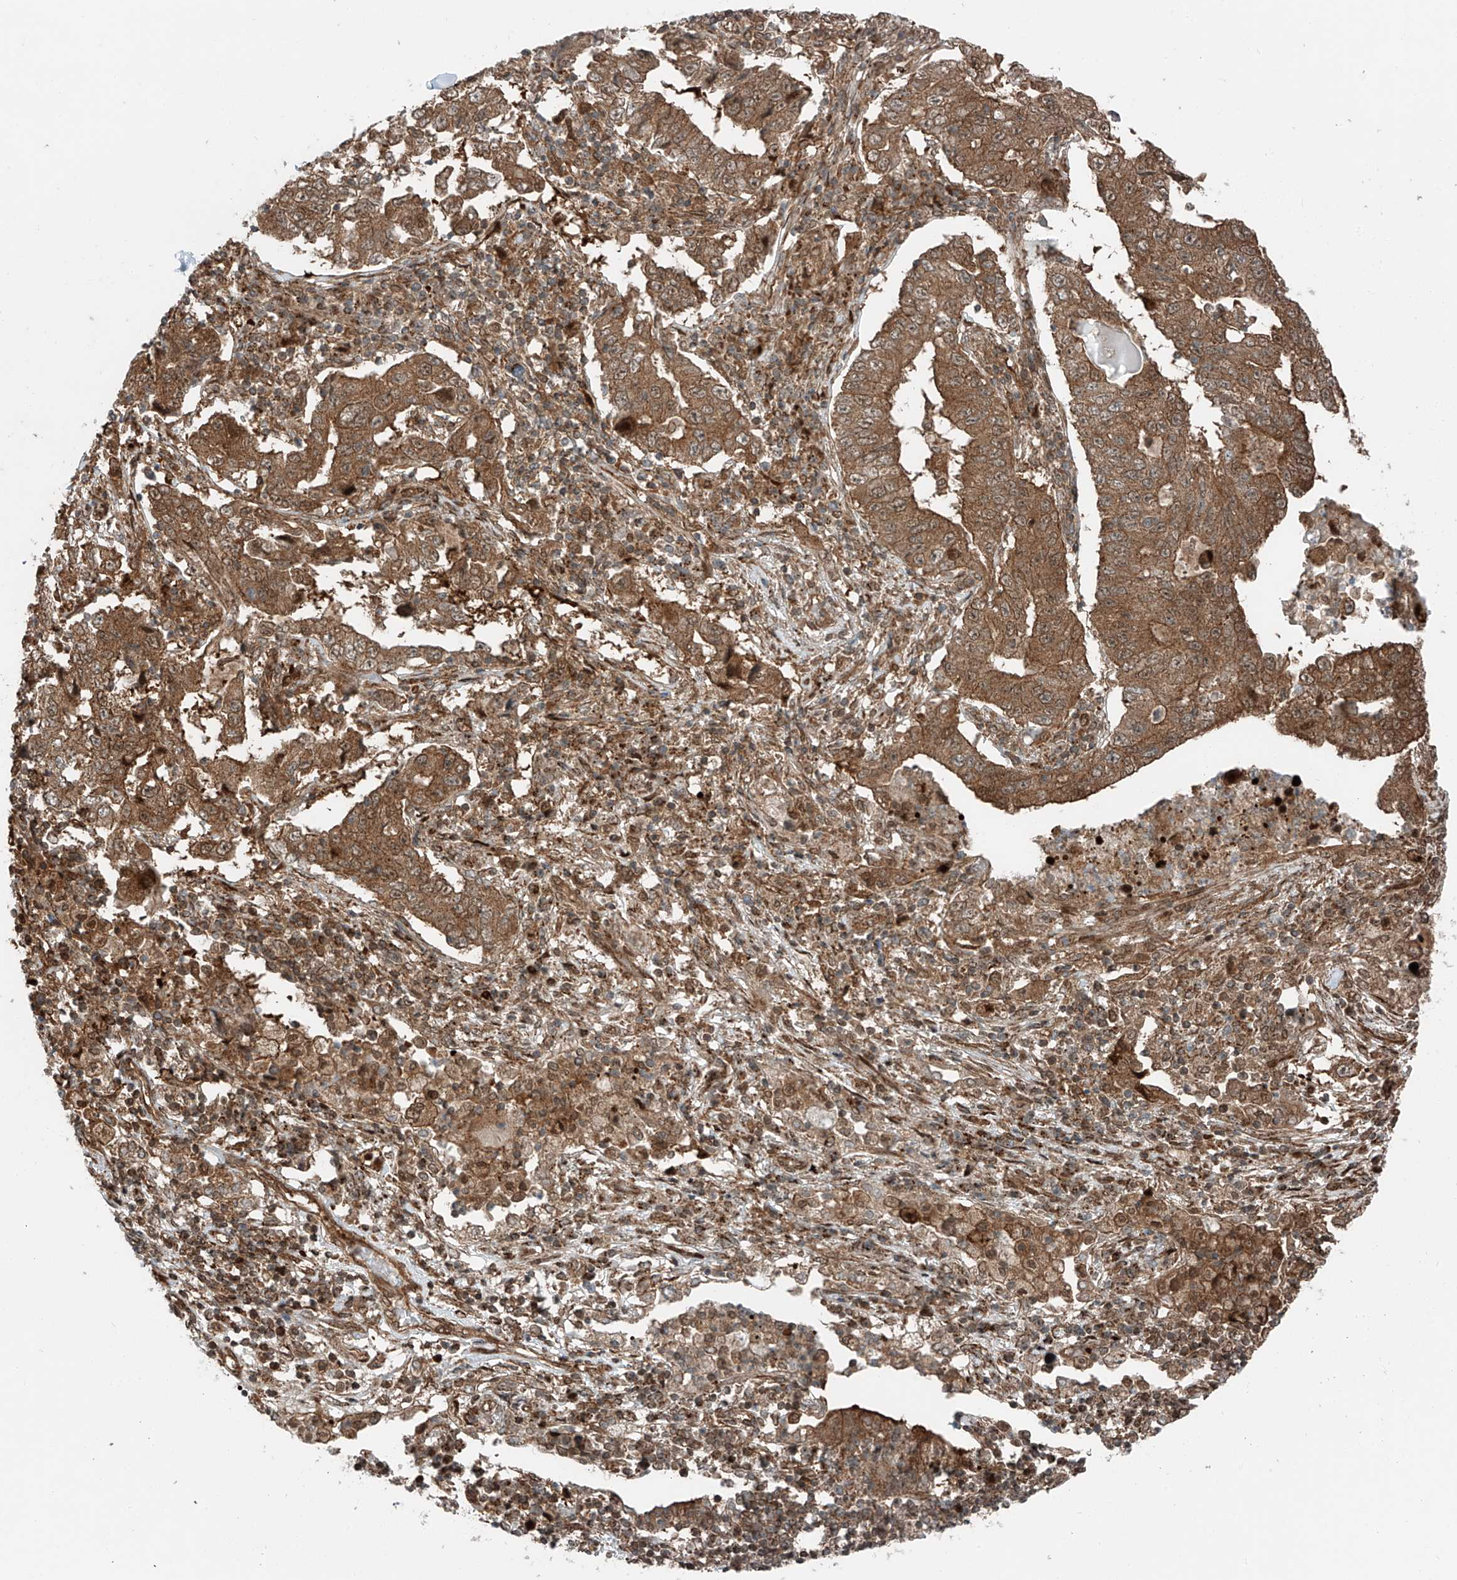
{"staining": {"intensity": "strong", "quantity": ">75%", "location": "cytoplasmic/membranous,nuclear"}, "tissue": "lung cancer", "cell_type": "Tumor cells", "image_type": "cancer", "snomed": [{"axis": "morphology", "description": "Adenocarcinoma, NOS"}, {"axis": "topography", "description": "Lung"}], "caption": "An image of human adenocarcinoma (lung) stained for a protein reveals strong cytoplasmic/membranous and nuclear brown staining in tumor cells. The staining was performed using DAB (3,3'-diaminobenzidine), with brown indicating positive protein expression. Nuclei are stained blue with hematoxylin.", "gene": "USP48", "patient": {"sex": "female", "age": 51}}